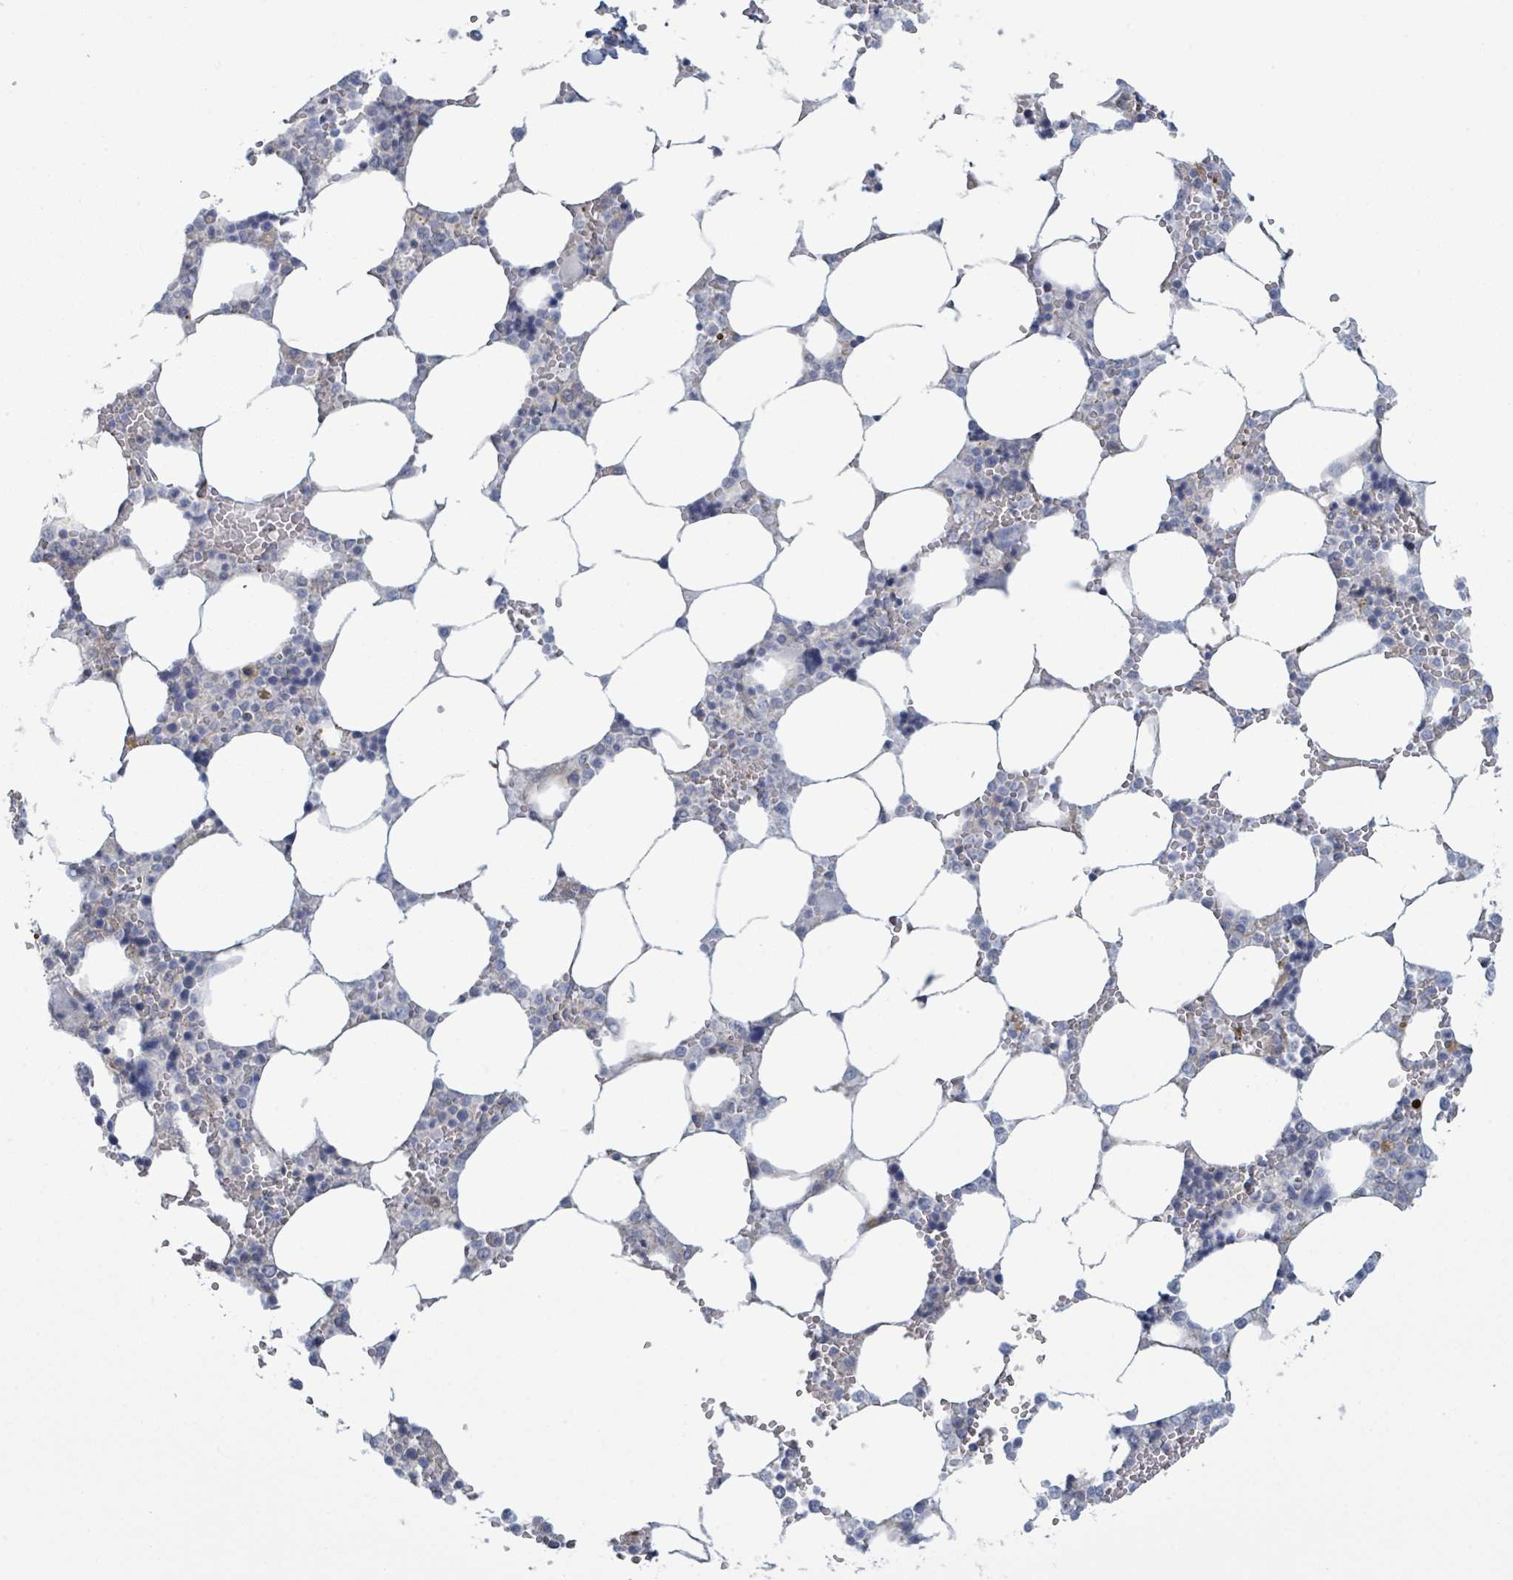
{"staining": {"intensity": "negative", "quantity": "none", "location": "none"}, "tissue": "bone marrow", "cell_type": "Hematopoietic cells", "image_type": "normal", "snomed": [{"axis": "morphology", "description": "Normal tissue, NOS"}, {"axis": "topography", "description": "Bone marrow"}], "caption": "Benign bone marrow was stained to show a protein in brown. There is no significant positivity in hematopoietic cells.", "gene": "COL13A1", "patient": {"sex": "male", "age": 64}}